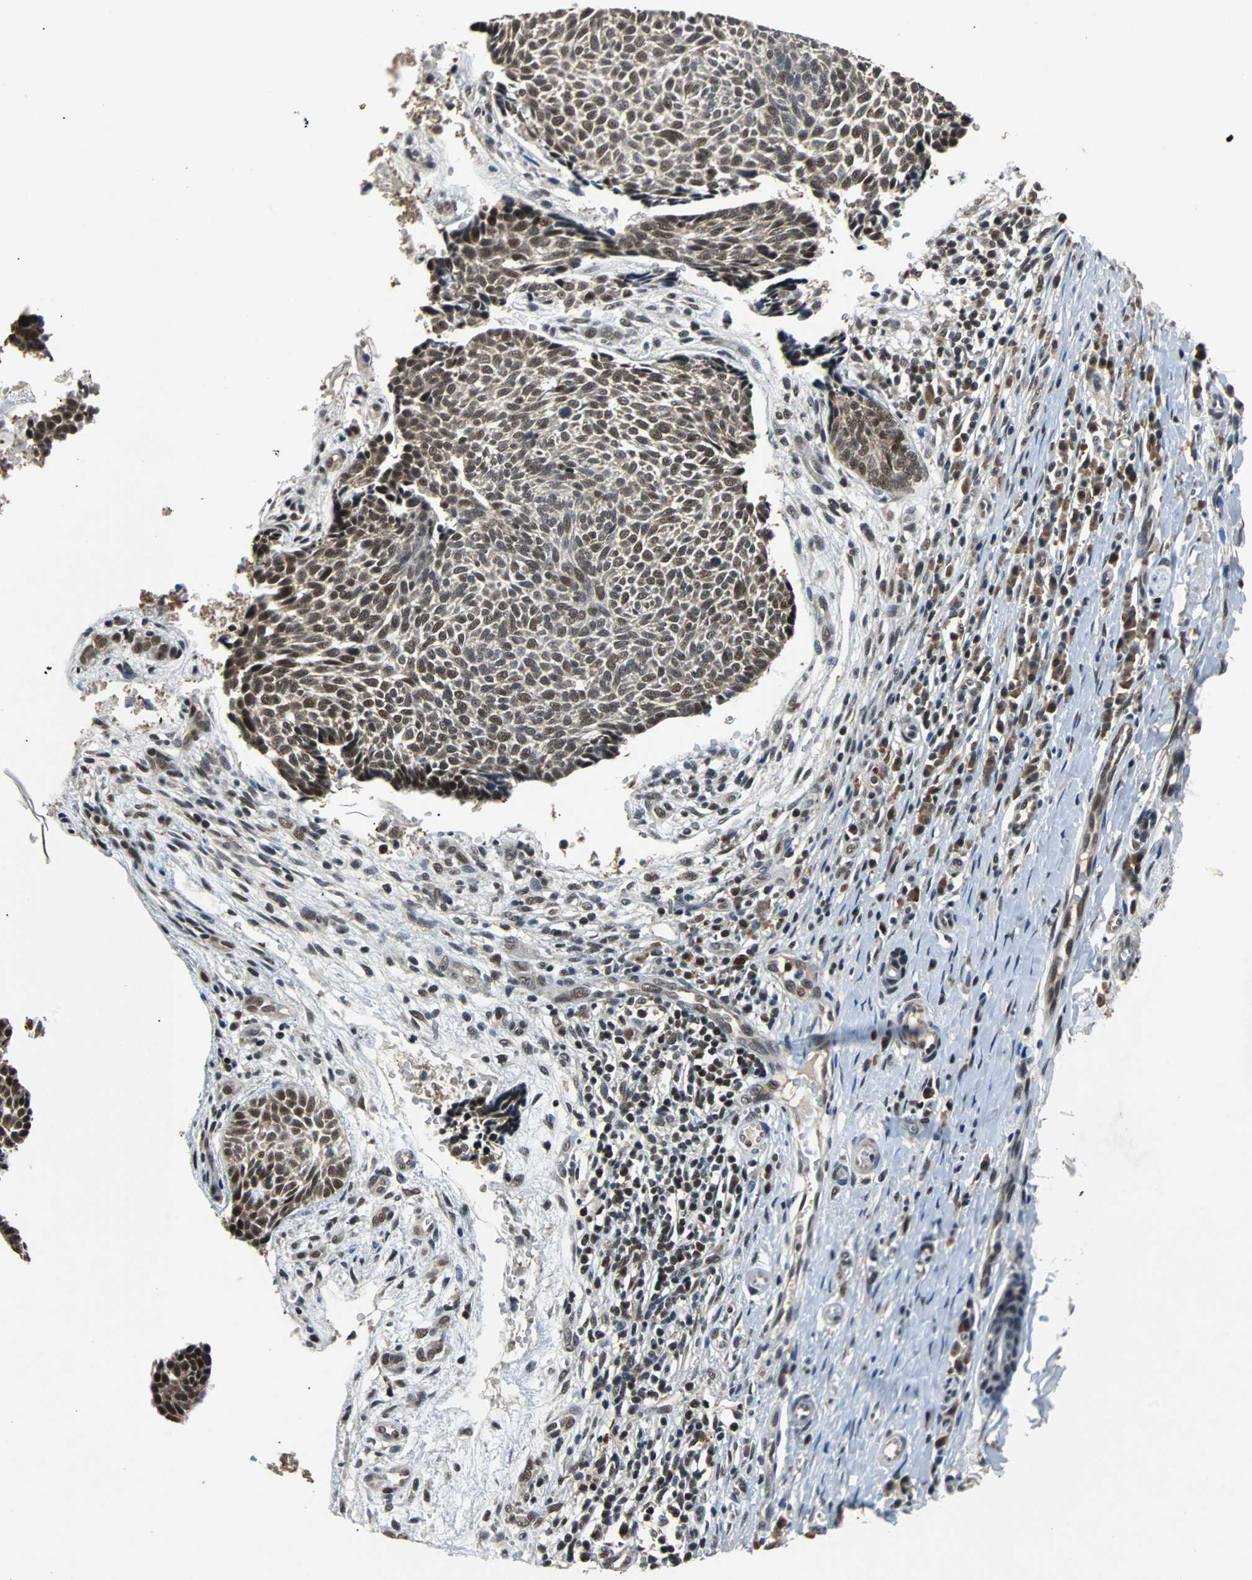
{"staining": {"intensity": "moderate", "quantity": ">75%", "location": "nuclear"}, "tissue": "skin cancer", "cell_type": "Tumor cells", "image_type": "cancer", "snomed": [{"axis": "morphology", "description": "Normal tissue, NOS"}, {"axis": "morphology", "description": "Basal cell carcinoma"}, {"axis": "topography", "description": "Skin"}], "caption": "The immunohistochemical stain labels moderate nuclear positivity in tumor cells of skin basal cell carcinoma tissue. The protein is shown in brown color, while the nuclei are stained blue.", "gene": "USP28", "patient": {"sex": "male", "age": 87}}